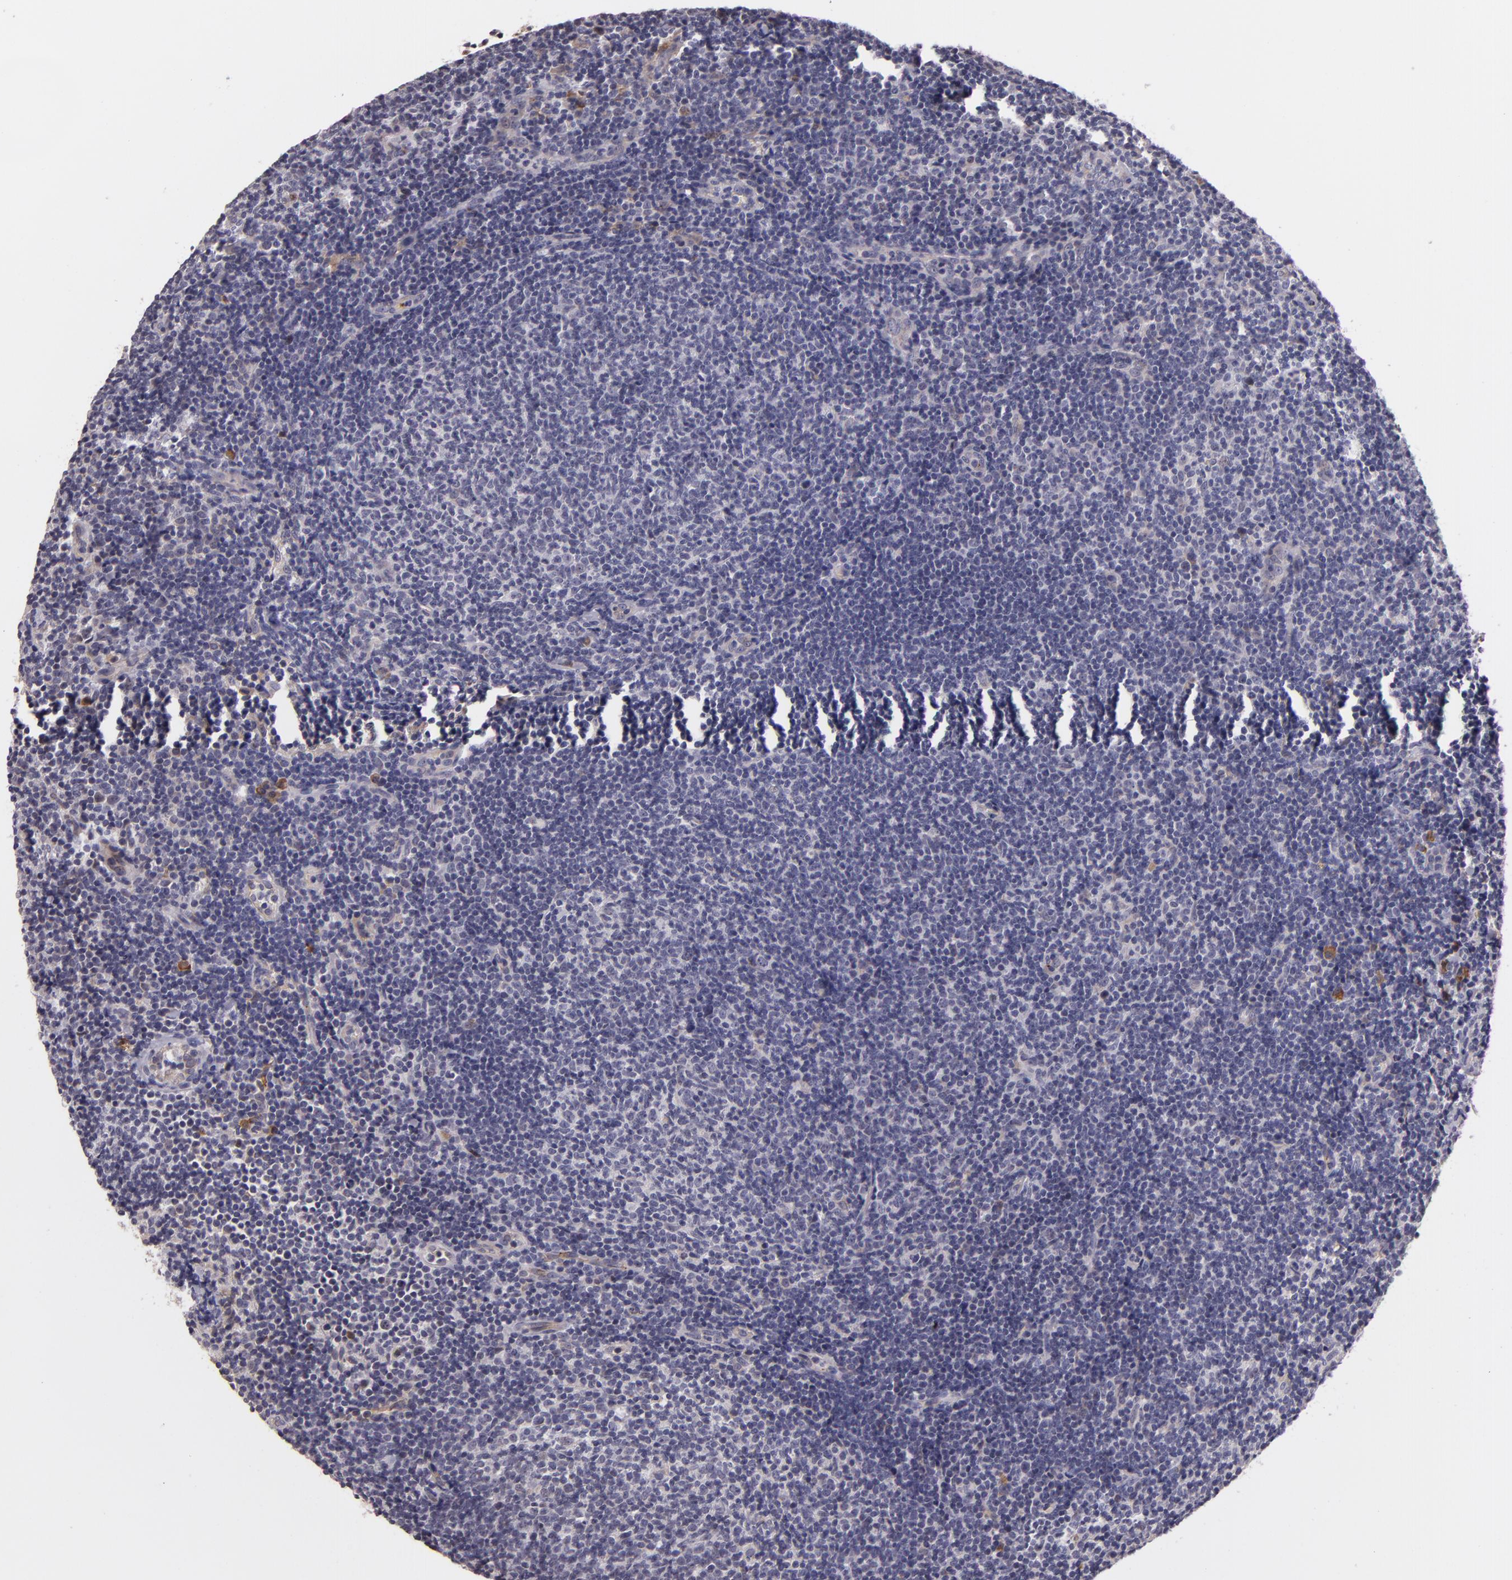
{"staining": {"intensity": "negative", "quantity": "none", "location": "none"}, "tissue": "lymphoma", "cell_type": "Tumor cells", "image_type": "cancer", "snomed": [{"axis": "morphology", "description": "Malignant lymphoma, non-Hodgkin's type, Low grade"}, {"axis": "topography", "description": "Lymph node"}], "caption": "A photomicrograph of malignant lymphoma, non-Hodgkin's type (low-grade) stained for a protein reveals no brown staining in tumor cells. The staining is performed using DAB (3,3'-diaminobenzidine) brown chromogen with nuclei counter-stained in using hematoxylin.", "gene": "SYTL4", "patient": {"sex": "male", "age": 49}}